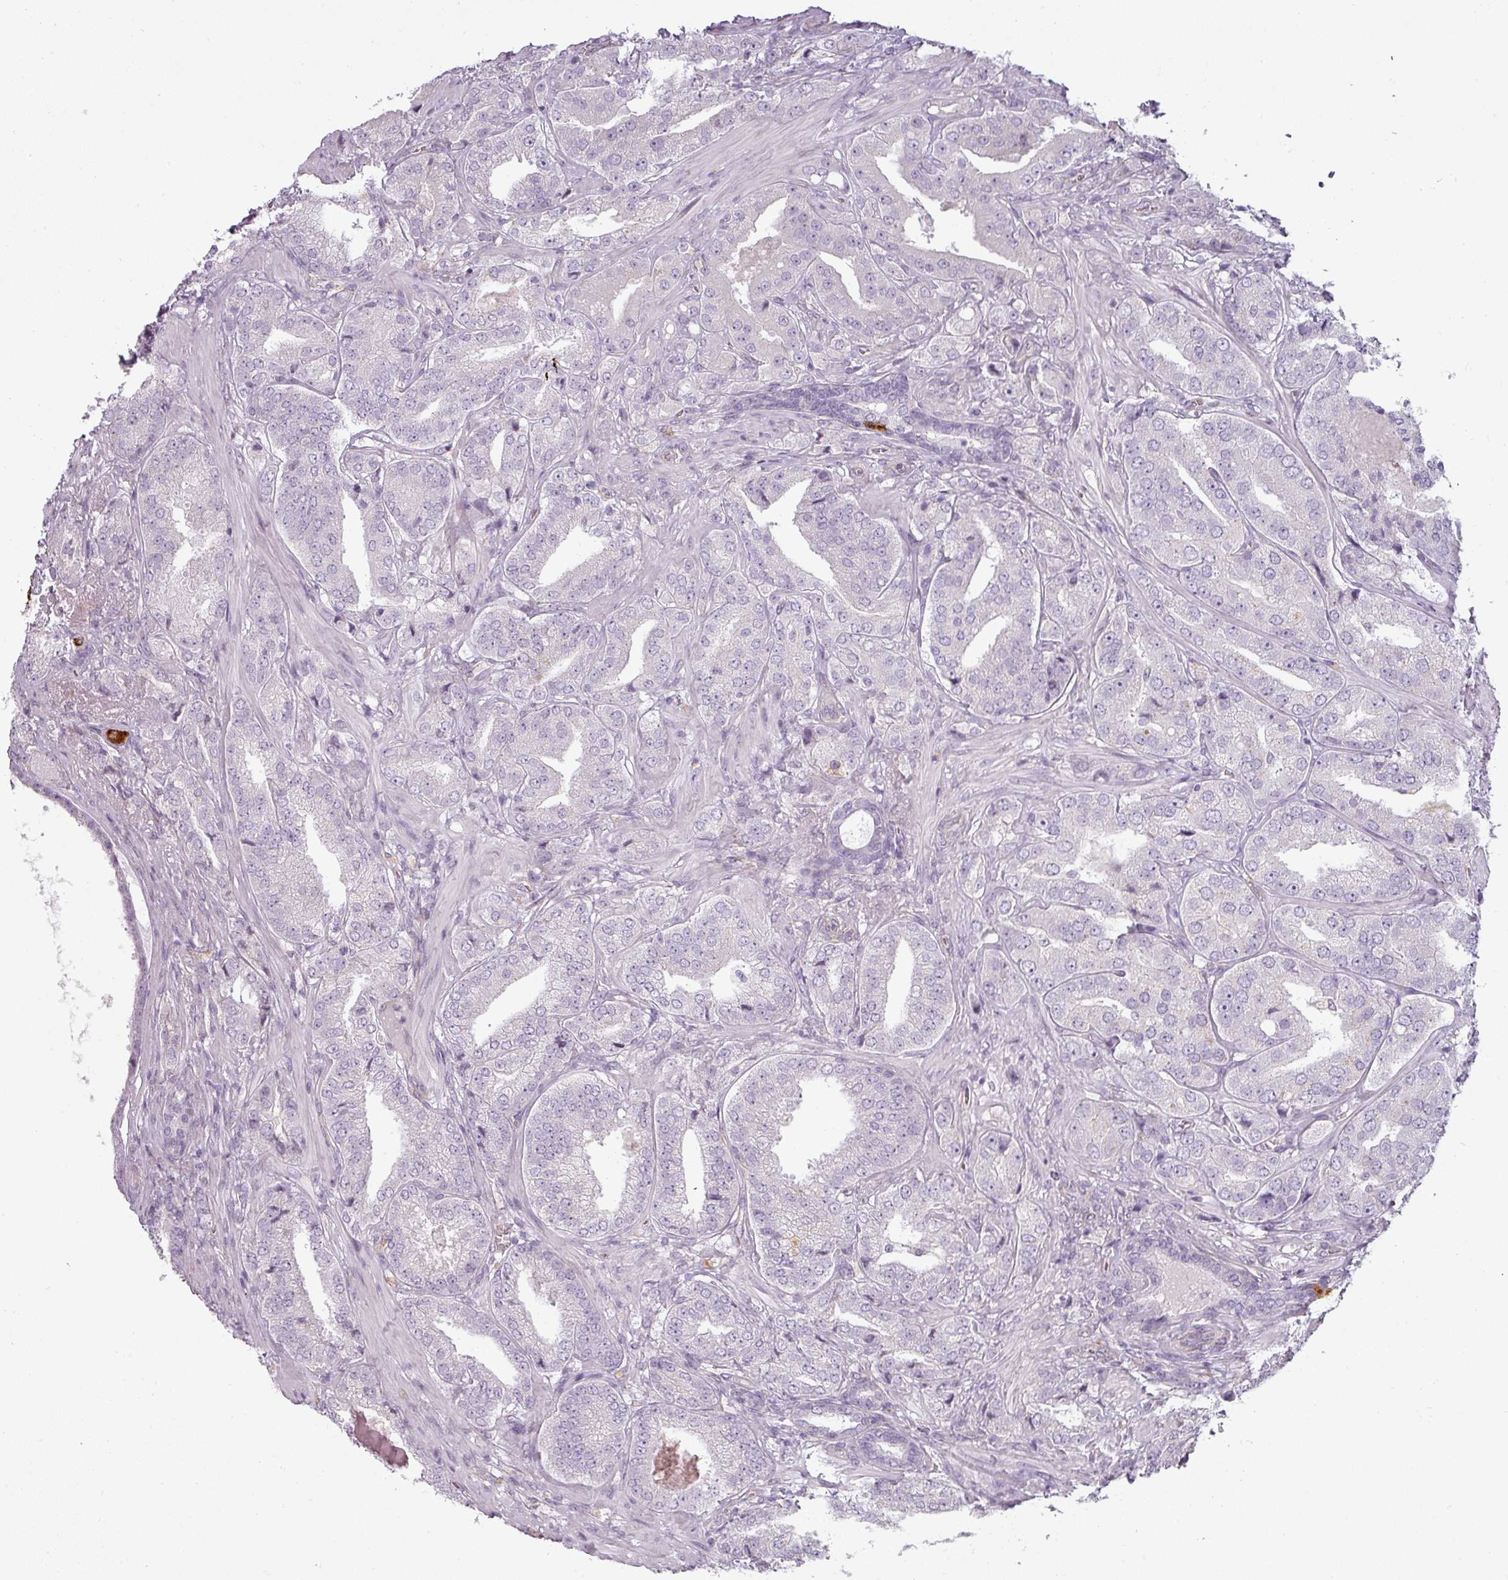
{"staining": {"intensity": "negative", "quantity": "none", "location": "none"}, "tissue": "prostate cancer", "cell_type": "Tumor cells", "image_type": "cancer", "snomed": [{"axis": "morphology", "description": "Adenocarcinoma, High grade"}, {"axis": "topography", "description": "Prostate"}], "caption": "A high-resolution histopathology image shows IHC staining of prostate cancer, which reveals no significant positivity in tumor cells.", "gene": "ASB1", "patient": {"sex": "male", "age": 63}}